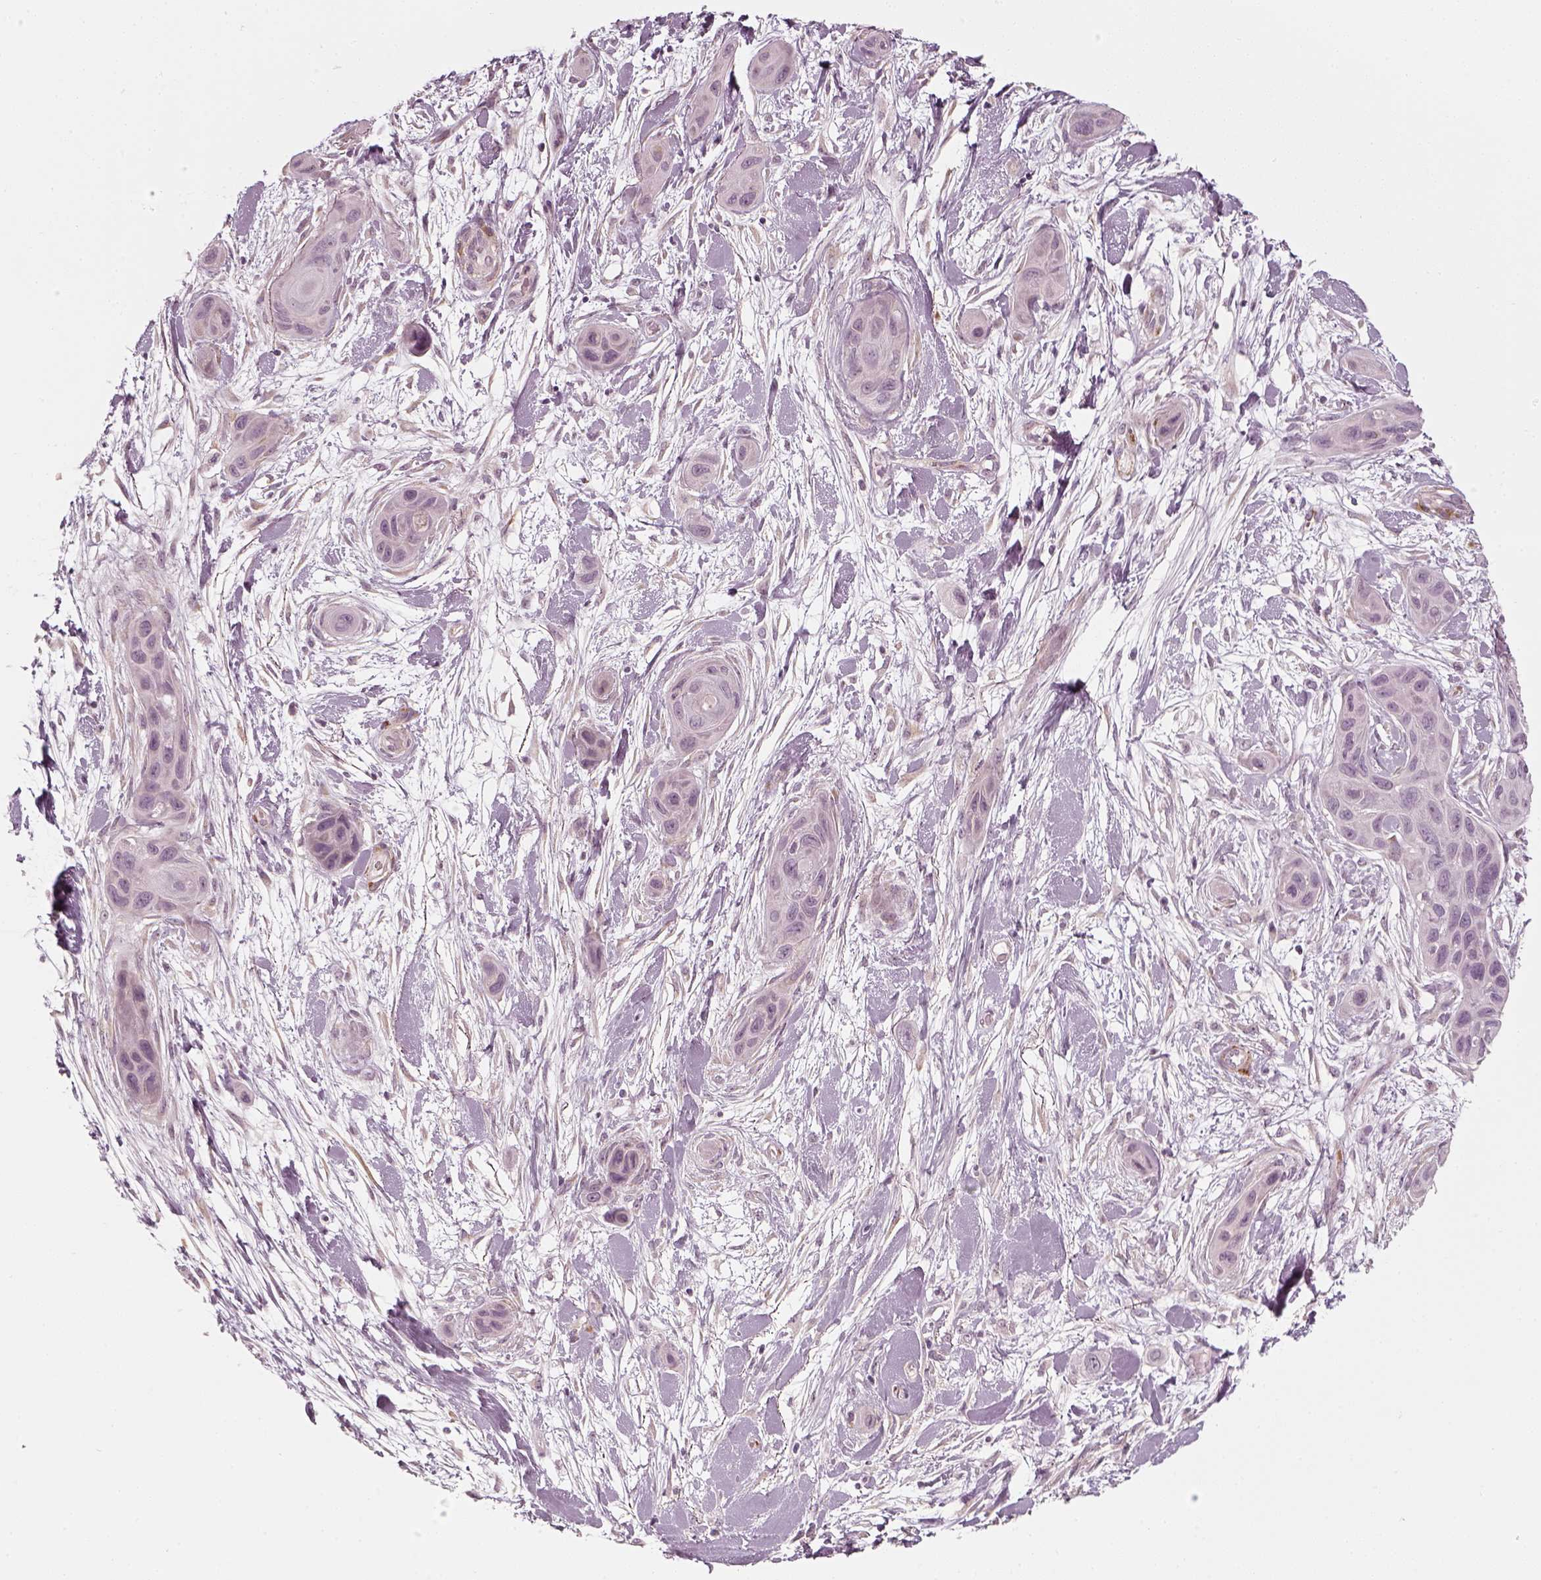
{"staining": {"intensity": "negative", "quantity": "none", "location": "none"}, "tissue": "skin cancer", "cell_type": "Tumor cells", "image_type": "cancer", "snomed": [{"axis": "morphology", "description": "Squamous cell carcinoma, NOS"}, {"axis": "topography", "description": "Skin"}], "caption": "Tumor cells are negative for brown protein staining in squamous cell carcinoma (skin). (Stains: DAB IHC with hematoxylin counter stain, Microscopy: brightfield microscopy at high magnification).", "gene": "LAMB2", "patient": {"sex": "male", "age": 79}}